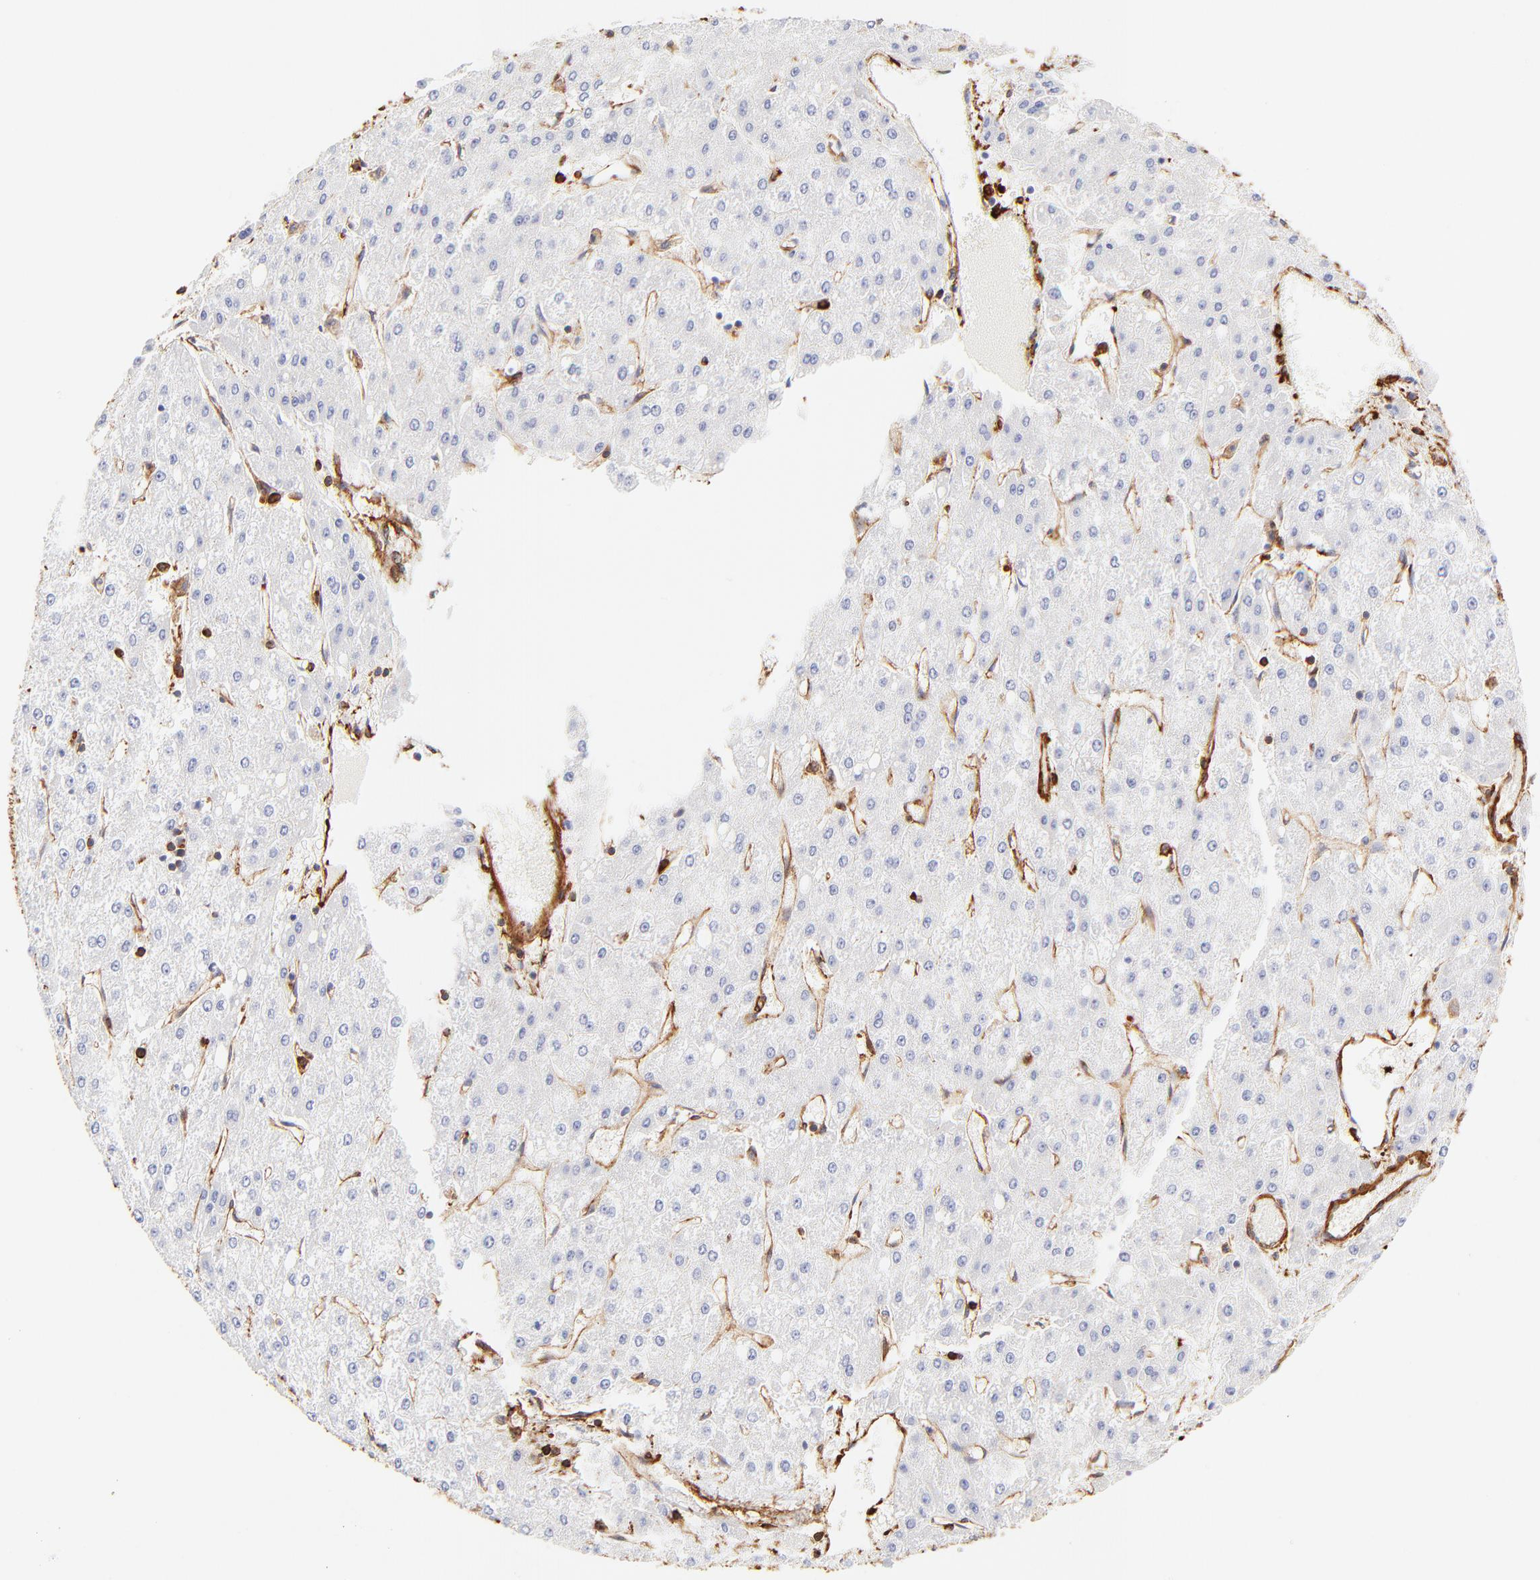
{"staining": {"intensity": "negative", "quantity": "none", "location": "none"}, "tissue": "liver cancer", "cell_type": "Tumor cells", "image_type": "cancer", "snomed": [{"axis": "morphology", "description": "Carcinoma, Hepatocellular, NOS"}, {"axis": "topography", "description": "Liver"}], "caption": "Immunohistochemical staining of hepatocellular carcinoma (liver) shows no significant expression in tumor cells.", "gene": "FLNA", "patient": {"sex": "female", "age": 52}}